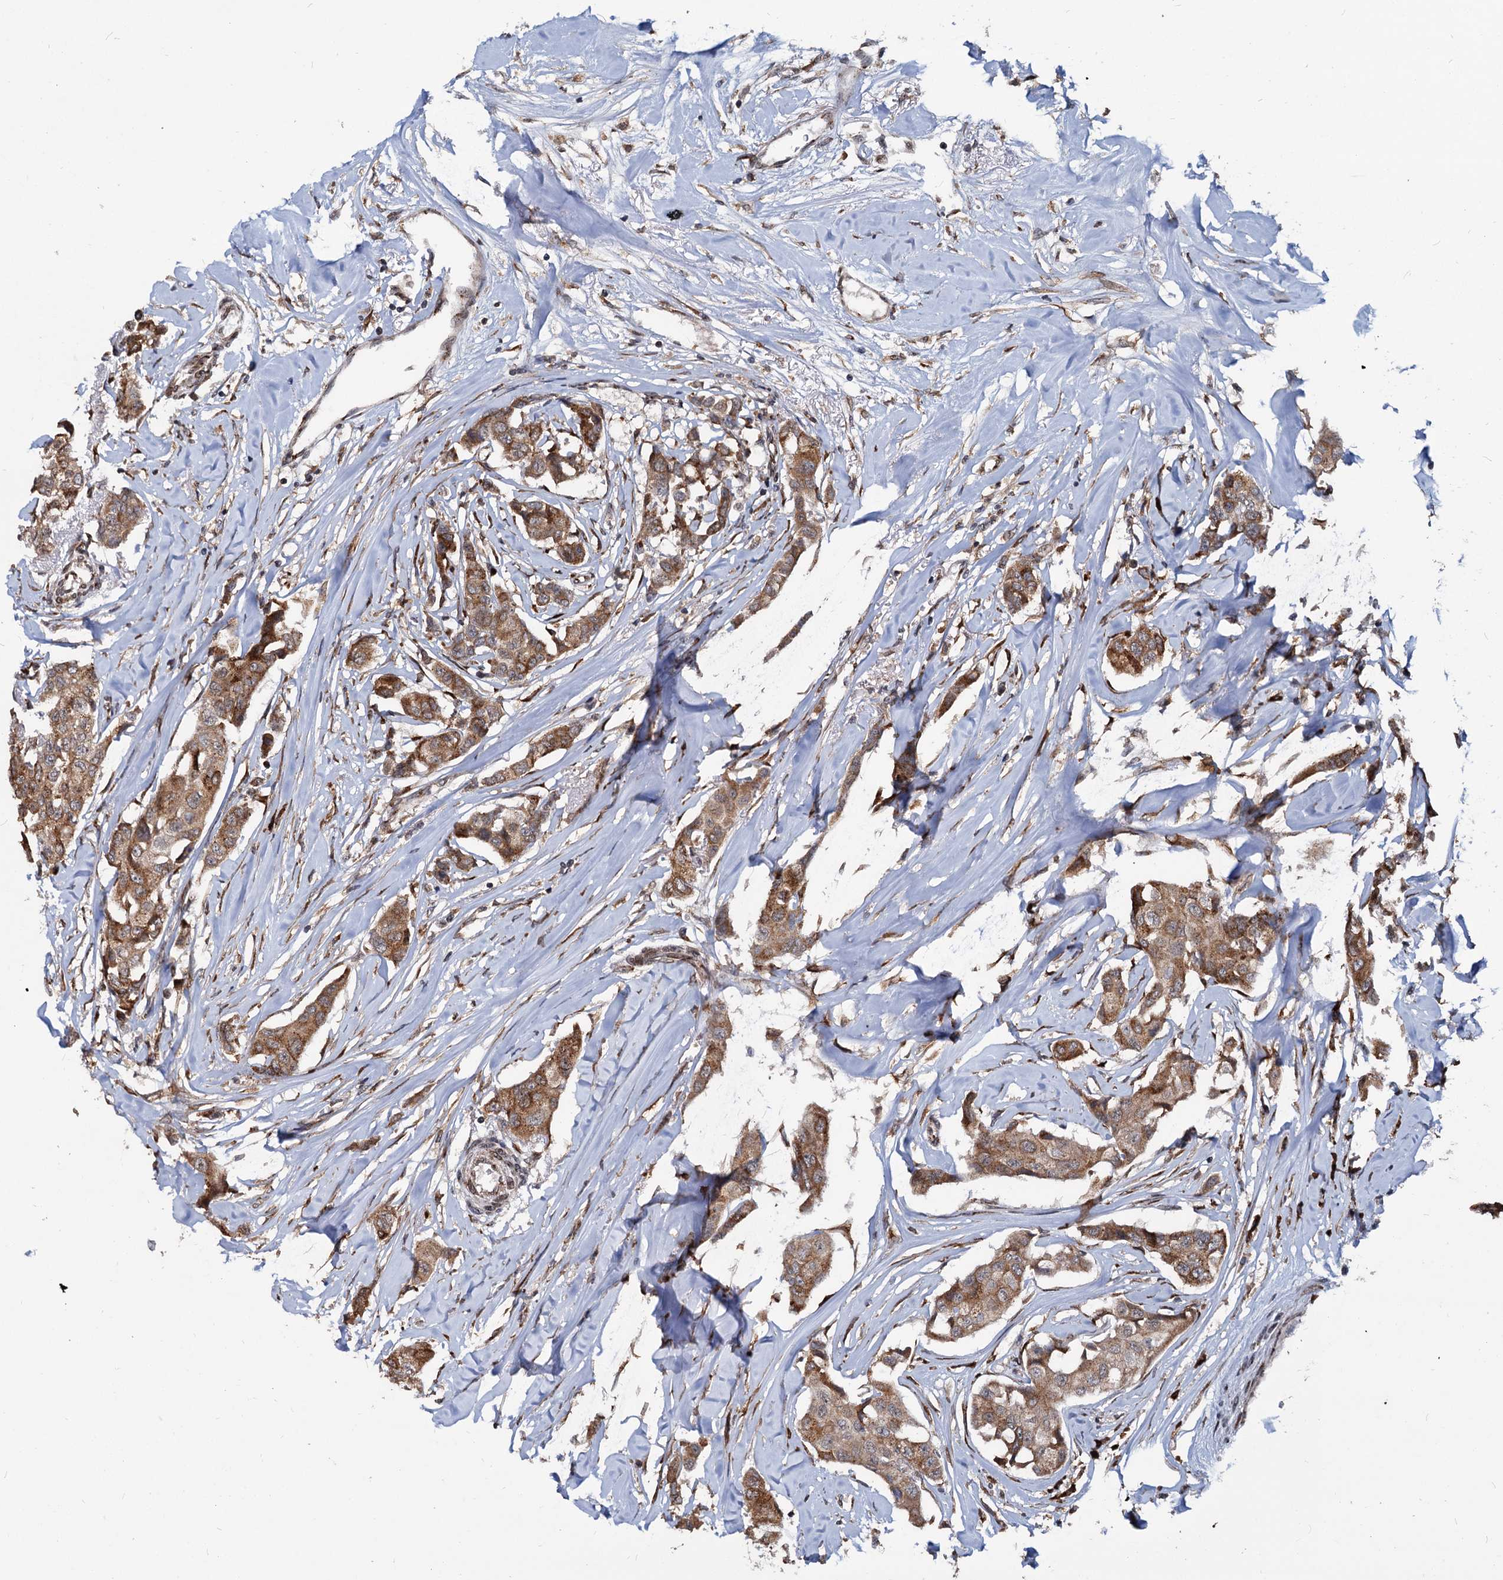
{"staining": {"intensity": "moderate", "quantity": ">75%", "location": "cytoplasmic/membranous"}, "tissue": "breast cancer", "cell_type": "Tumor cells", "image_type": "cancer", "snomed": [{"axis": "morphology", "description": "Duct carcinoma"}, {"axis": "topography", "description": "Breast"}], "caption": "Immunohistochemical staining of human breast cancer (intraductal carcinoma) shows moderate cytoplasmic/membranous protein expression in about >75% of tumor cells.", "gene": "SAAL1", "patient": {"sex": "female", "age": 80}}